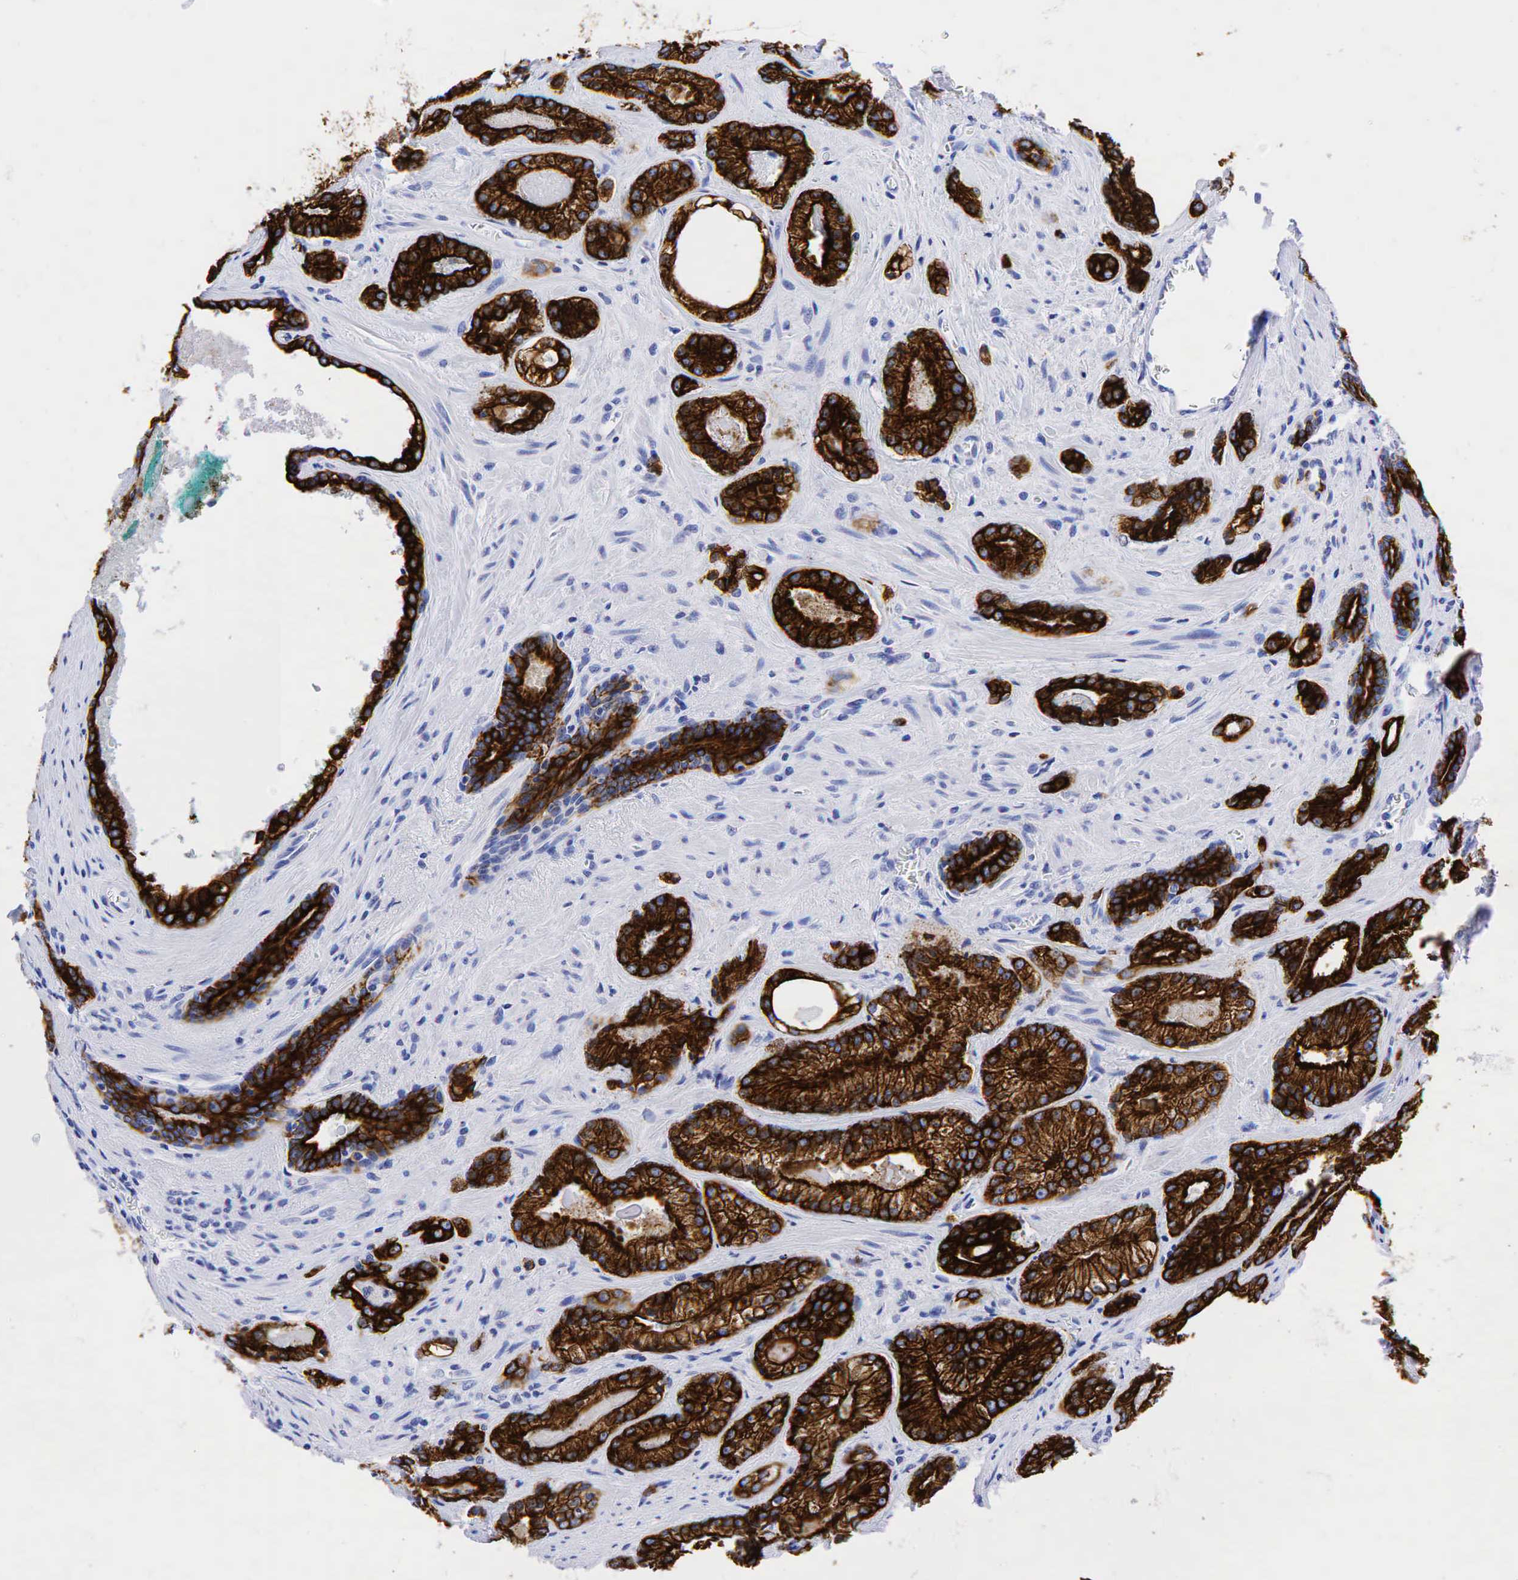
{"staining": {"intensity": "strong", "quantity": ">75%", "location": "cytoplasmic/membranous"}, "tissue": "prostate cancer", "cell_type": "Tumor cells", "image_type": "cancer", "snomed": [{"axis": "morphology", "description": "Adenocarcinoma, Medium grade"}, {"axis": "topography", "description": "Prostate"}], "caption": "DAB immunohistochemical staining of prostate cancer (adenocarcinoma (medium-grade)) exhibits strong cytoplasmic/membranous protein expression in about >75% of tumor cells.", "gene": "KRT18", "patient": {"sex": "male", "age": 68}}